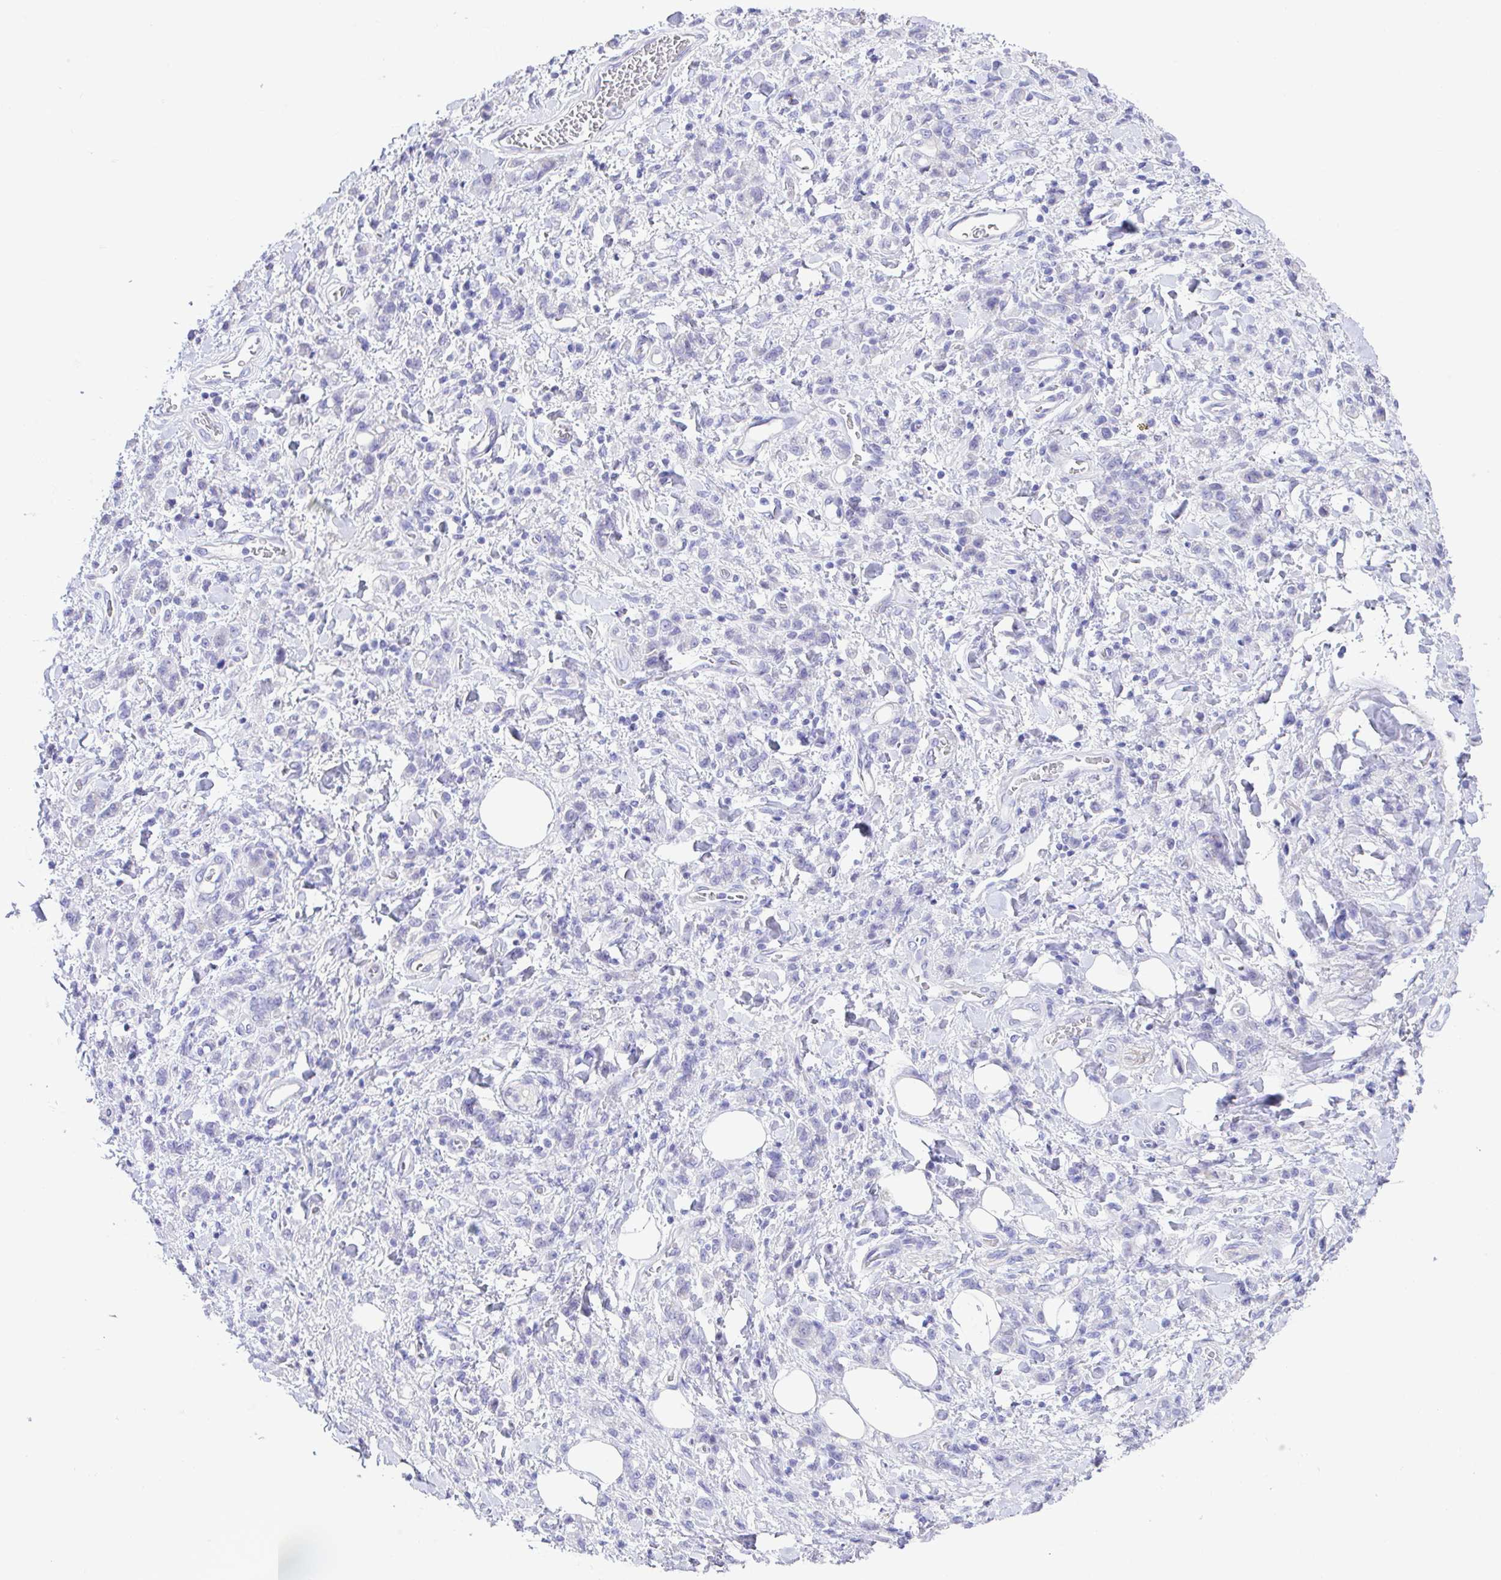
{"staining": {"intensity": "negative", "quantity": "none", "location": "none"}, "tissue": "stomach cancer", "cell_type": "Tumor cells", "image_type": "cancer", "snomed": [{"axis": "morphology", "description": "Adenocarcinoma, NOS"}, {"axis": "topography", "description": "Stomach"}], "caption": "A high-resolution histopathology image shows IHC staining of stomach cancer, which reveals no significant staining in tumor cells. (Stains: DAB immunohistochemistry (IHC) with hematoxylin counter stain, Microscopy: brightfield microscopy at high magnification).", "gene": "SLC16A6", "patient": {"sex": "male", "age": 77}}